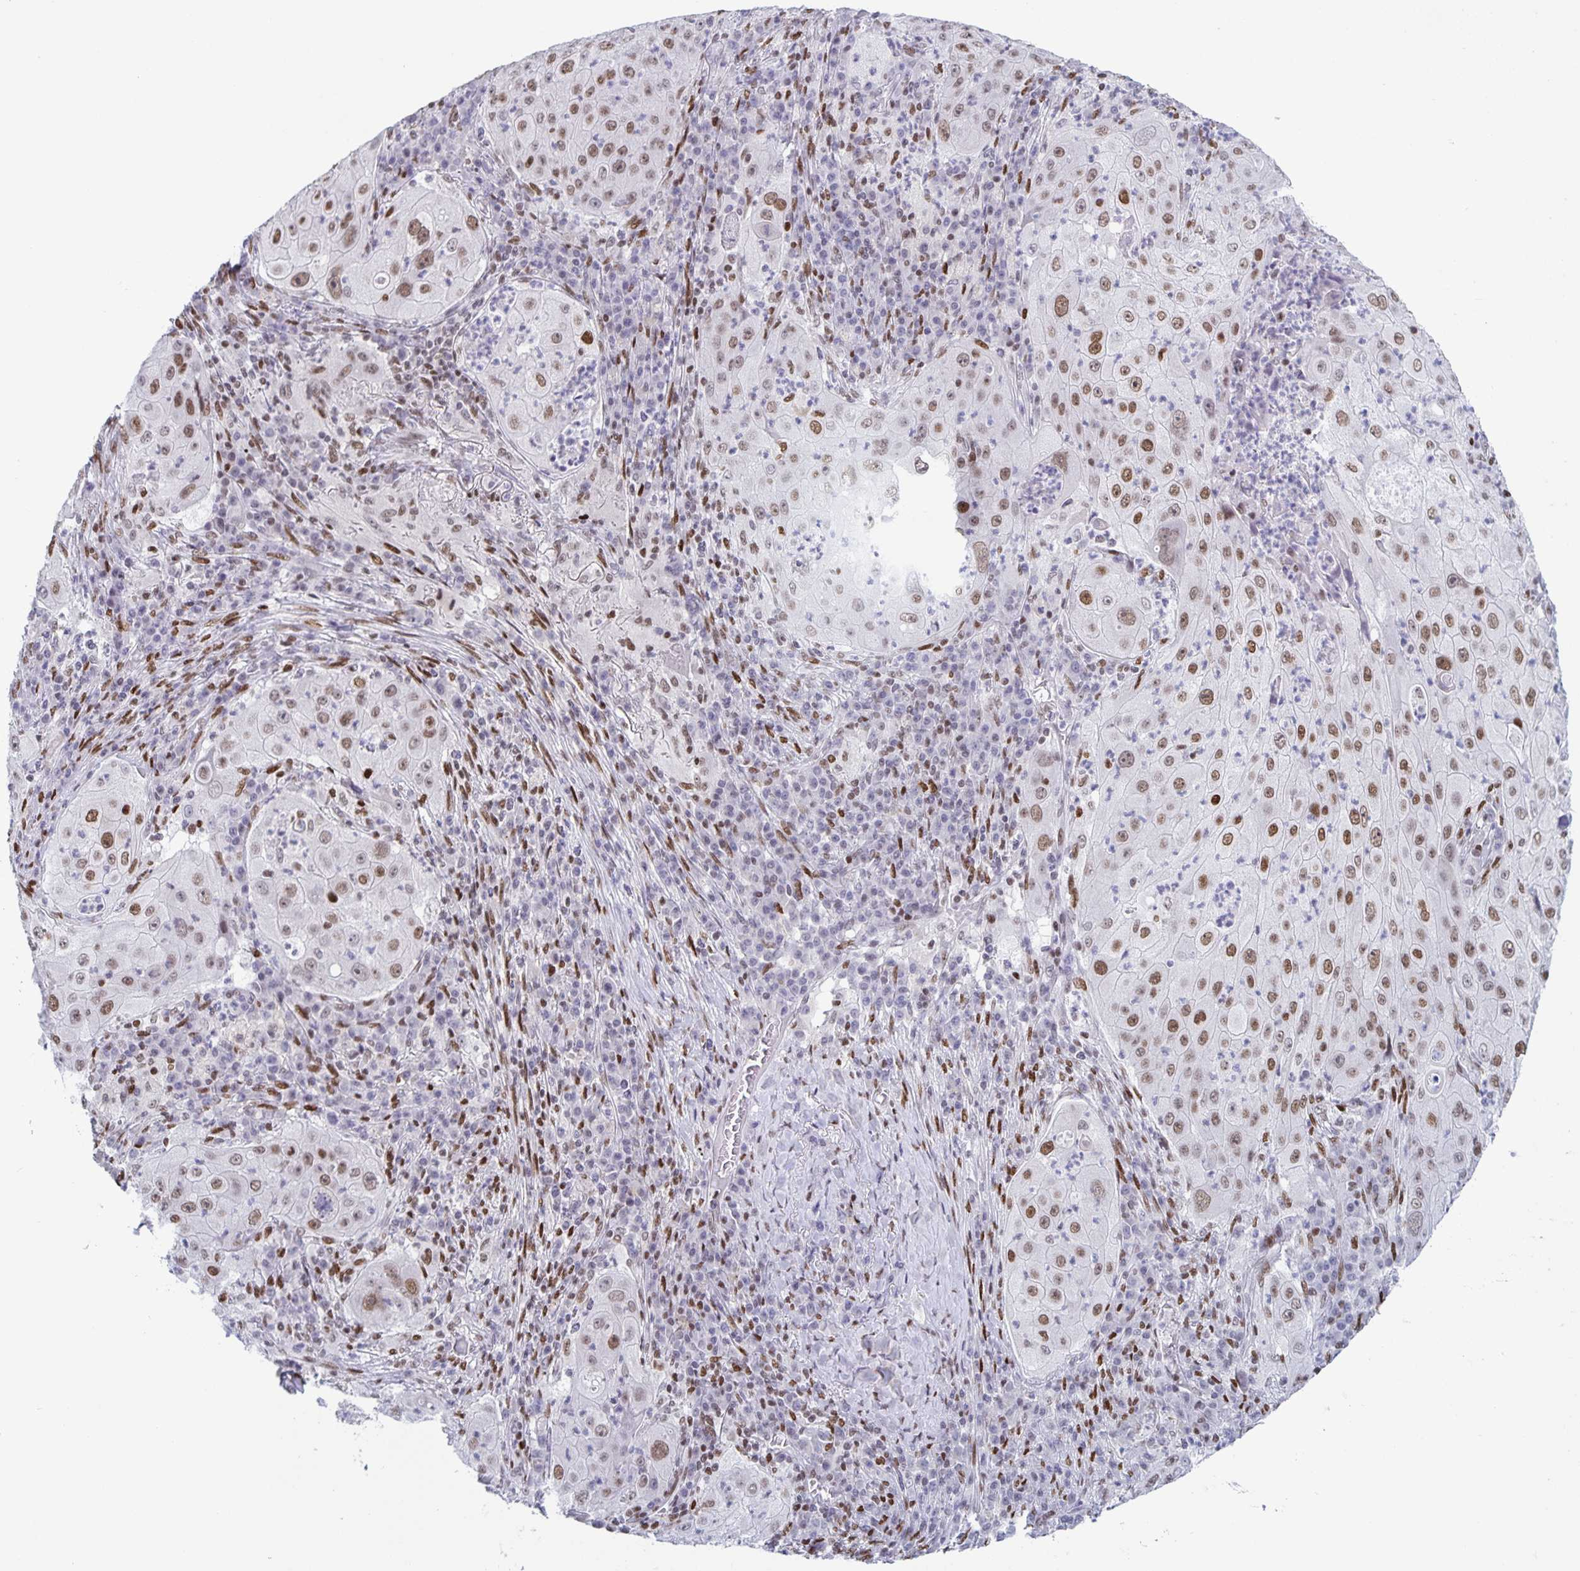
{"staining": {"intensity": "moderate", "quantity": ">75%", "location": "nuclear"}, "tissue": "lung cancer", "cell_type": "Tumor cells", "image_type": "cancer", "snomed": [{"axis": "morphology", "description": "Squamous cell carcinoma, NOS"}, {"axis": "topography", "description": "Lung"}], "caption": "Immunohistochemical staining of squamous cell carcinoma (lung) shows medium levels of moderate nuclear positivity in approximately >75% of tumor cells.", "gene": "JUND", "patient": {"sex": "female", "age": 59}}